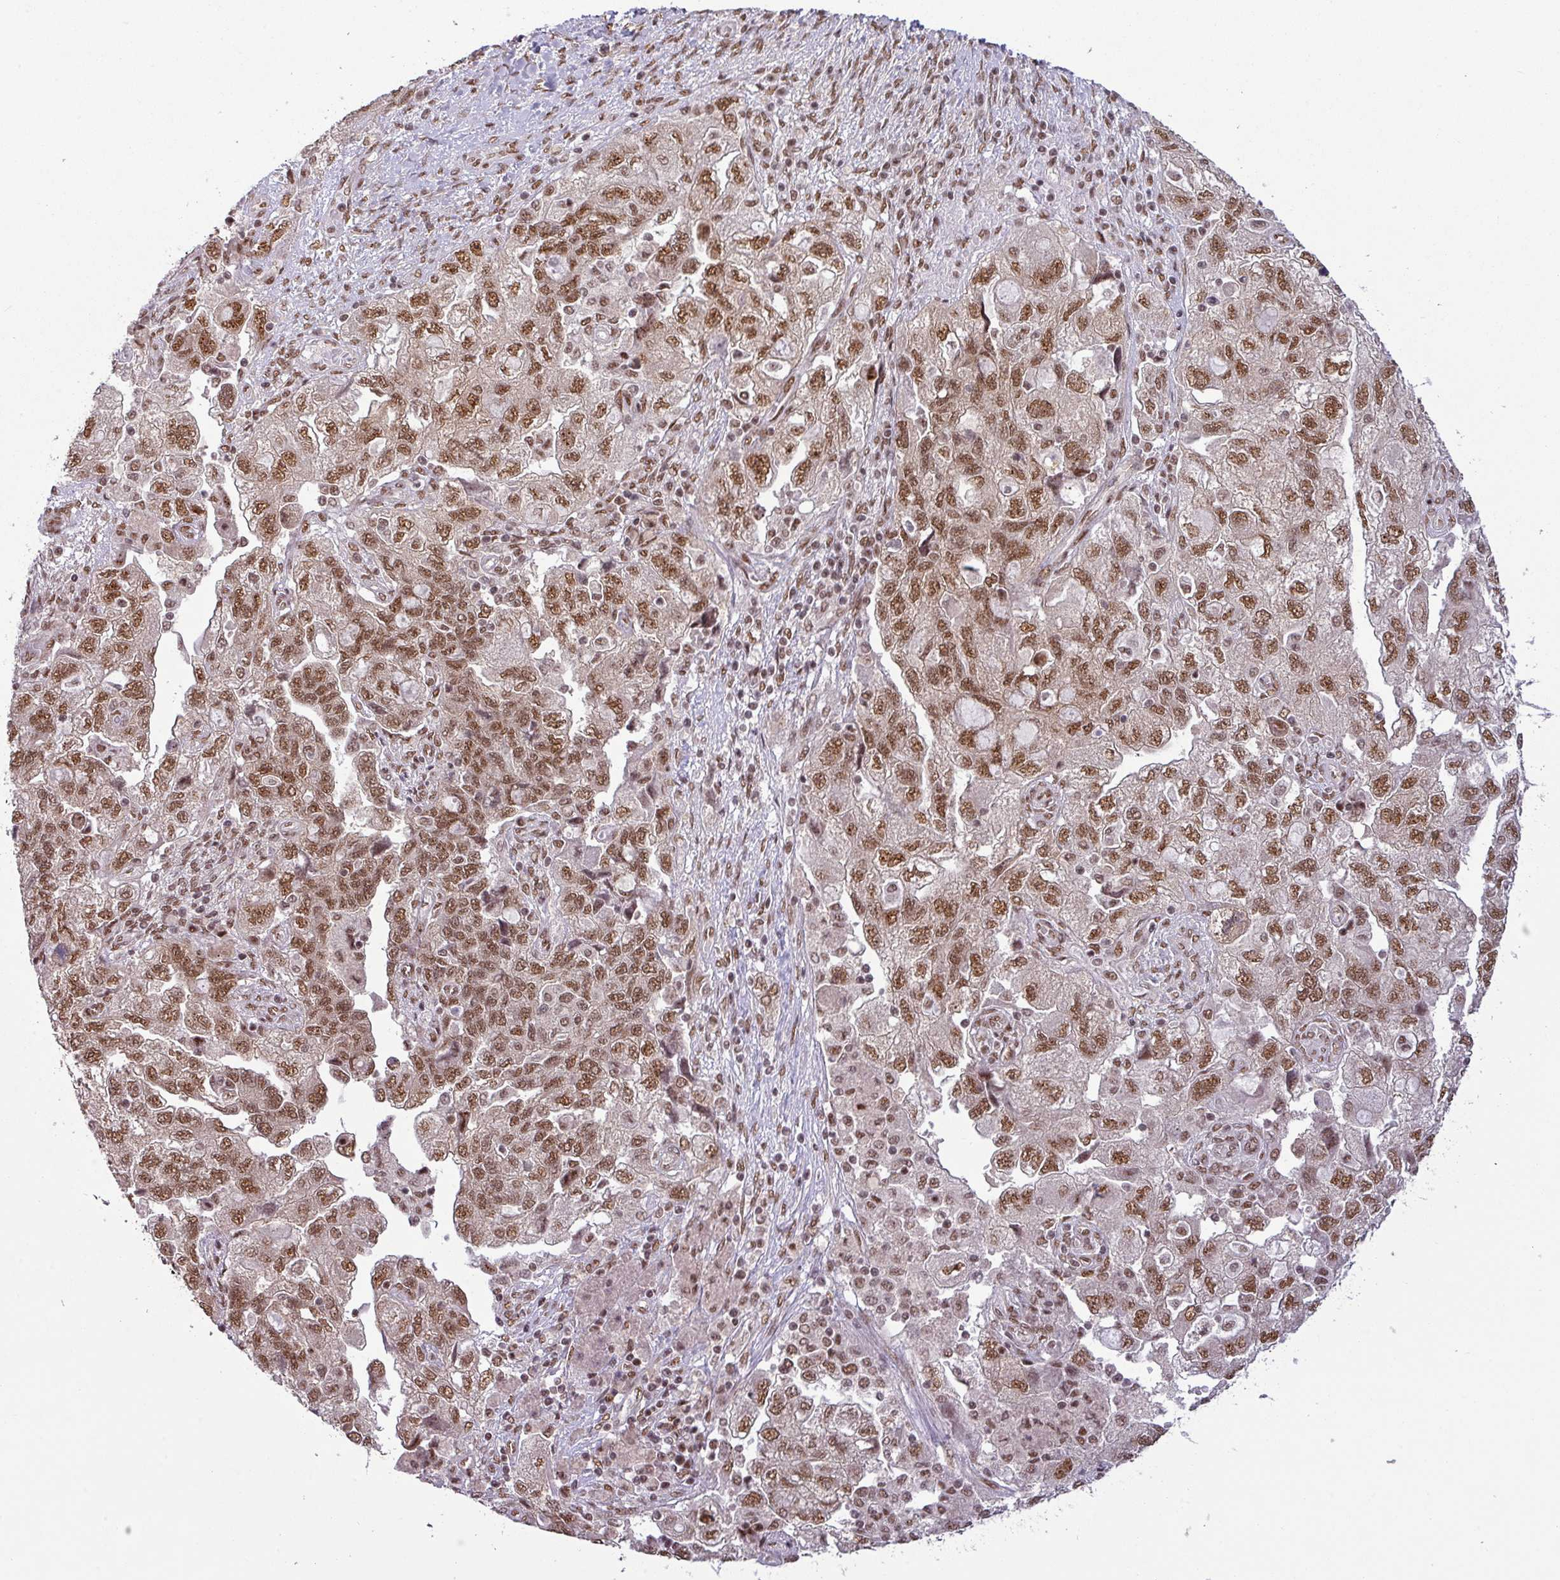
{"staining": {"intensity": "strong", "quantity": ">75%", "location": "nuclear"}, "tissue": "ovarian cancer", "cell_type": "Tumor cells", "image_type": "cancer", "snomed": [{"axis": "morphology", "description": "Carcinoma, NOS"}, {"axis": "morphology", "description": "Cystadenocarcinoma, serous, NOS"}, {"axis": "topography", "description": "Ovary"}], "caption": "Immunohistochemistry (IHC) staining of serous cystadenocarcinoma (ovarian), which demonstrates high levels of strong nuclear positivity in about >75% of tumor cells indicating strong nuclear protein staining. The staining was performed using DAB (3,3'-diaminobenzidine) (brown) for protein detection and nuclei were counterstained in hematoxylin (blue).", "gene": "SRSF2", "patient": {"sex": "female", "age": 69}}